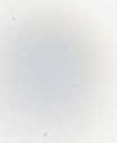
{"staining": {"intensity": "negative", "quantity": "none", "location": "none"}, "tissue": "nasopharynx", "cell_type": "Respiratory epithelial cells", "image_type": "normal", "snomed": [{"axis": "morphology", "description": "Normal tissue, NOS"}, {"axis": "topography", "description": "Nasopharynx"}], "caption": "IHC image of normal human nasopharynx stained for a protein (brown), which demonstrates no positivity in respiratory epithelial cells. (Stains: DAB immunohistochemistry with hematoxylin counter stain, Microscopy: brightfield microscopy at high magnification).", "gene": "THY1", "patient": {"sex": "male", "age": 68}}